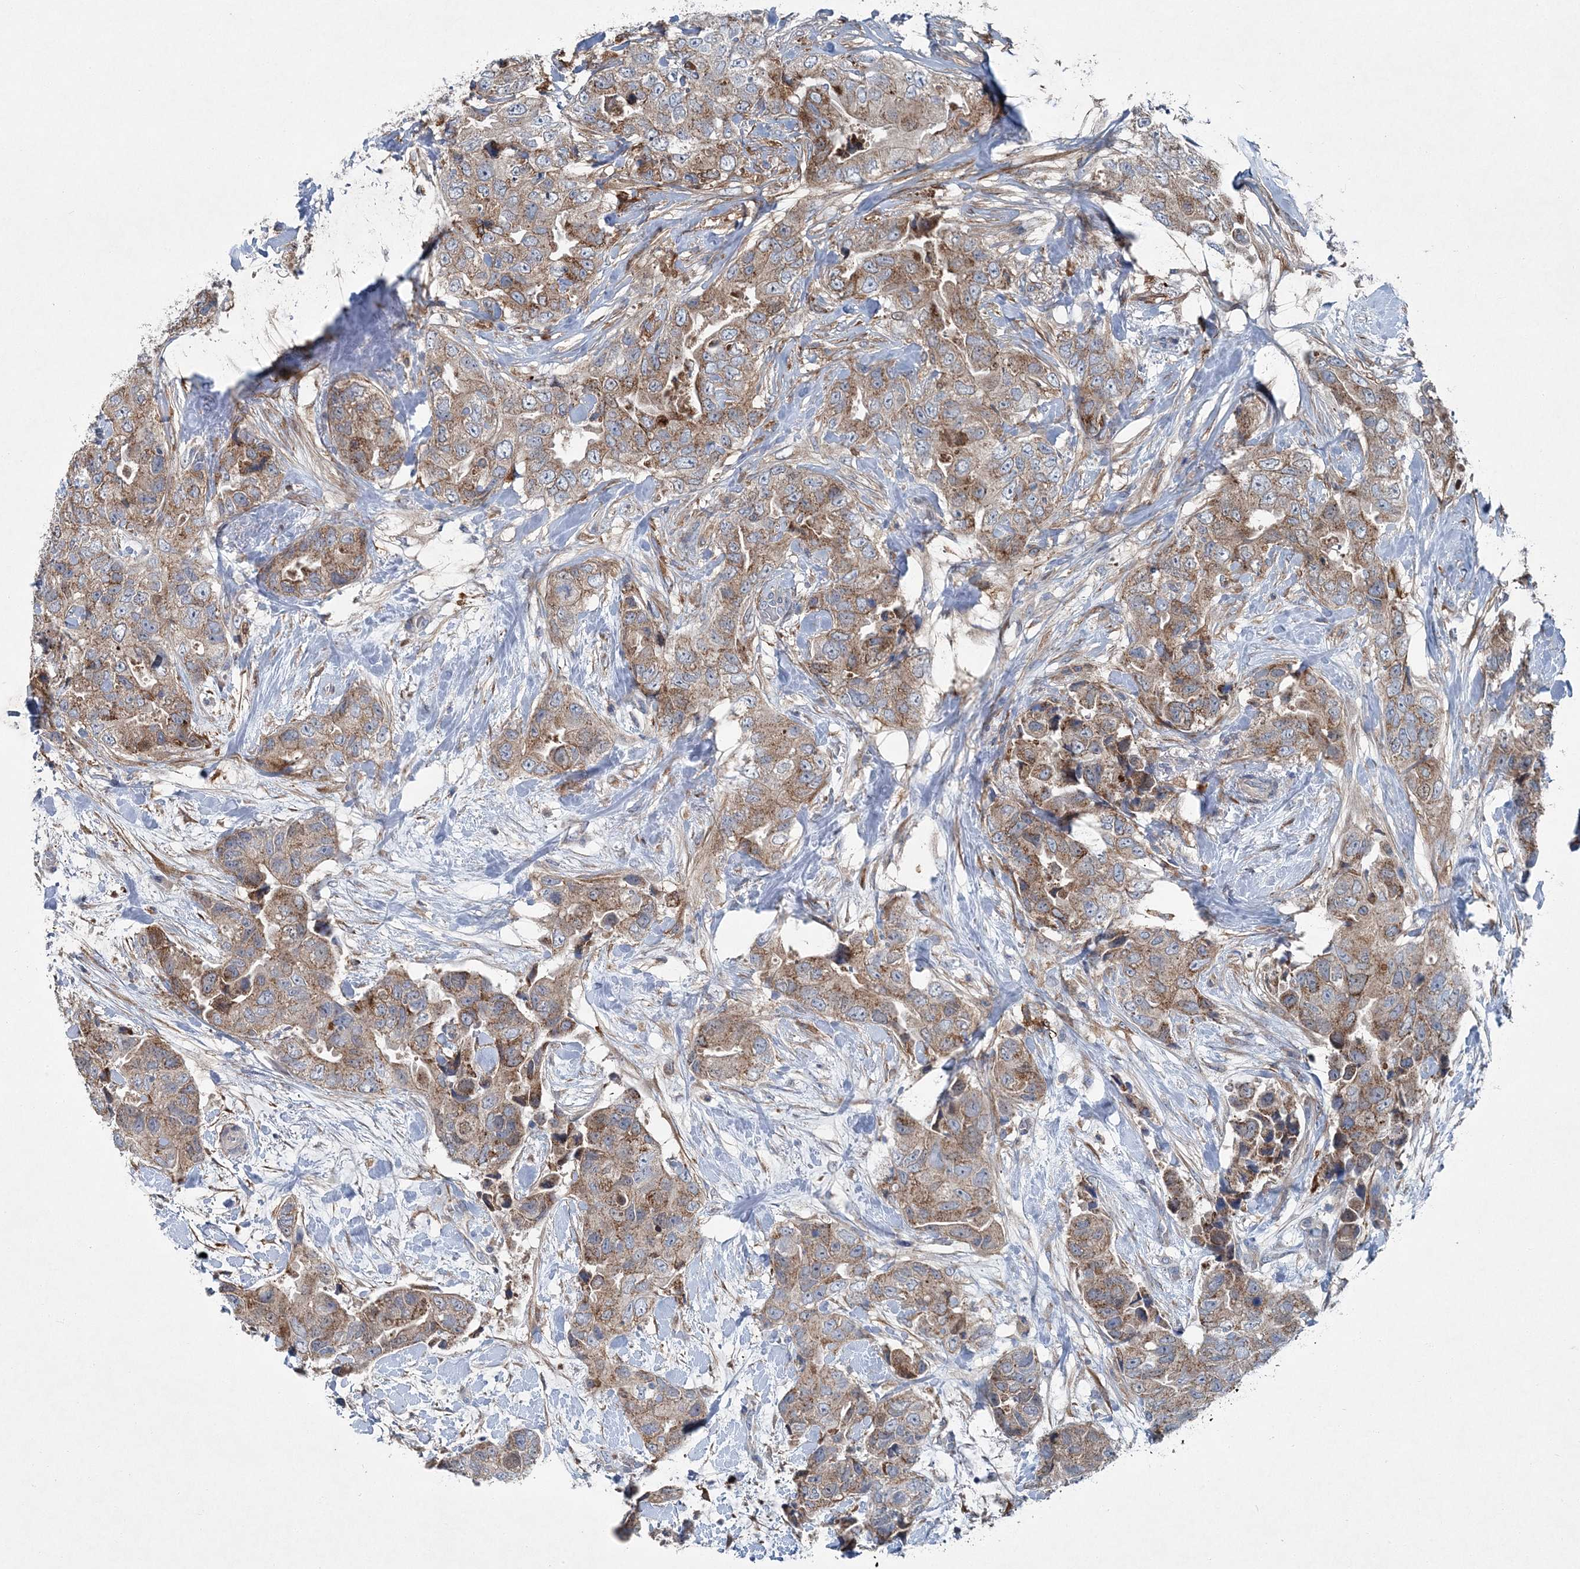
{"staining": {"intensity": "moderate", "quantity": ">75%", "location": "cytoplasmic/membranous"}, "tissue": "breast cancer", "cell_type": "Tumor cells", "image_type": "cancer", "snomed": [{"axis": "morphology", "description": "Duct carcinoma"}, {"axis": "topography", "description": "Breast"}], "caption": "Invasive ductal carcinoma (breast) stained with DAB immunohistochemistry (IHC) exhibits medium levels of moderate cytoplasmic/membranous positivity in approximately >75% of tumor cells.", "gene": "SPOPL", "patient": {"sex": "female", "age": 62}}